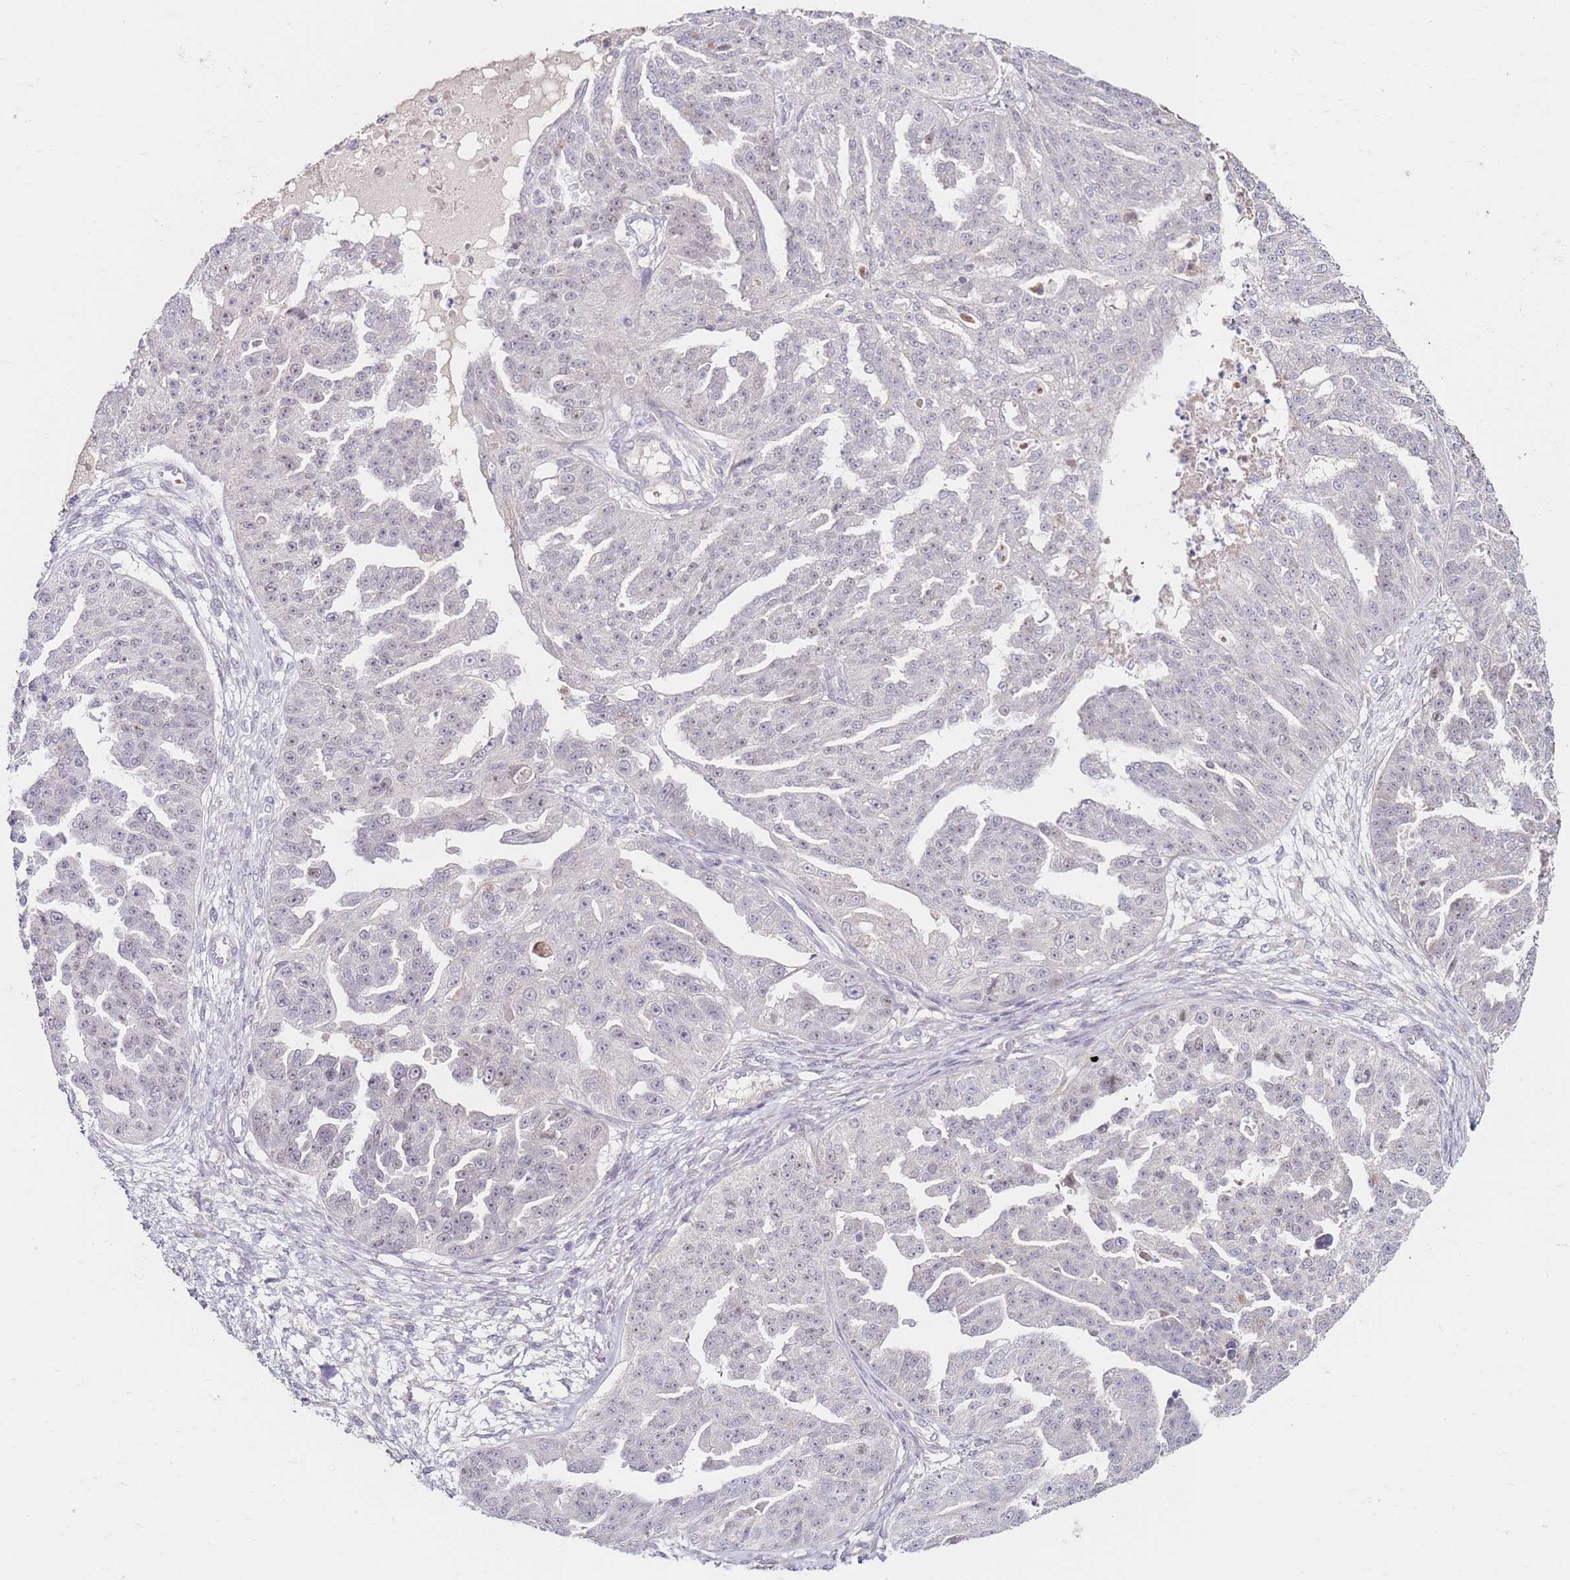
{"staining": {"intensity": "negative", "quantity": "none", "location": "none"}, "tissue": "ovarian cancer", "cell_type": "Tumor cells", "image_type": "cancer", "snomed": [{"axis": "morphology", "description": "Cystadenocarcinoma, serous, NOS"}, {"axis": "topography", "description": "Ovary"}], "caption": "Protein analysis of ovarian serous cystadenocarcinoma demonstrates no significant expression in tumor cells.", "gene": "RARS2", "patient": {"sex": "female", "age": 58}}